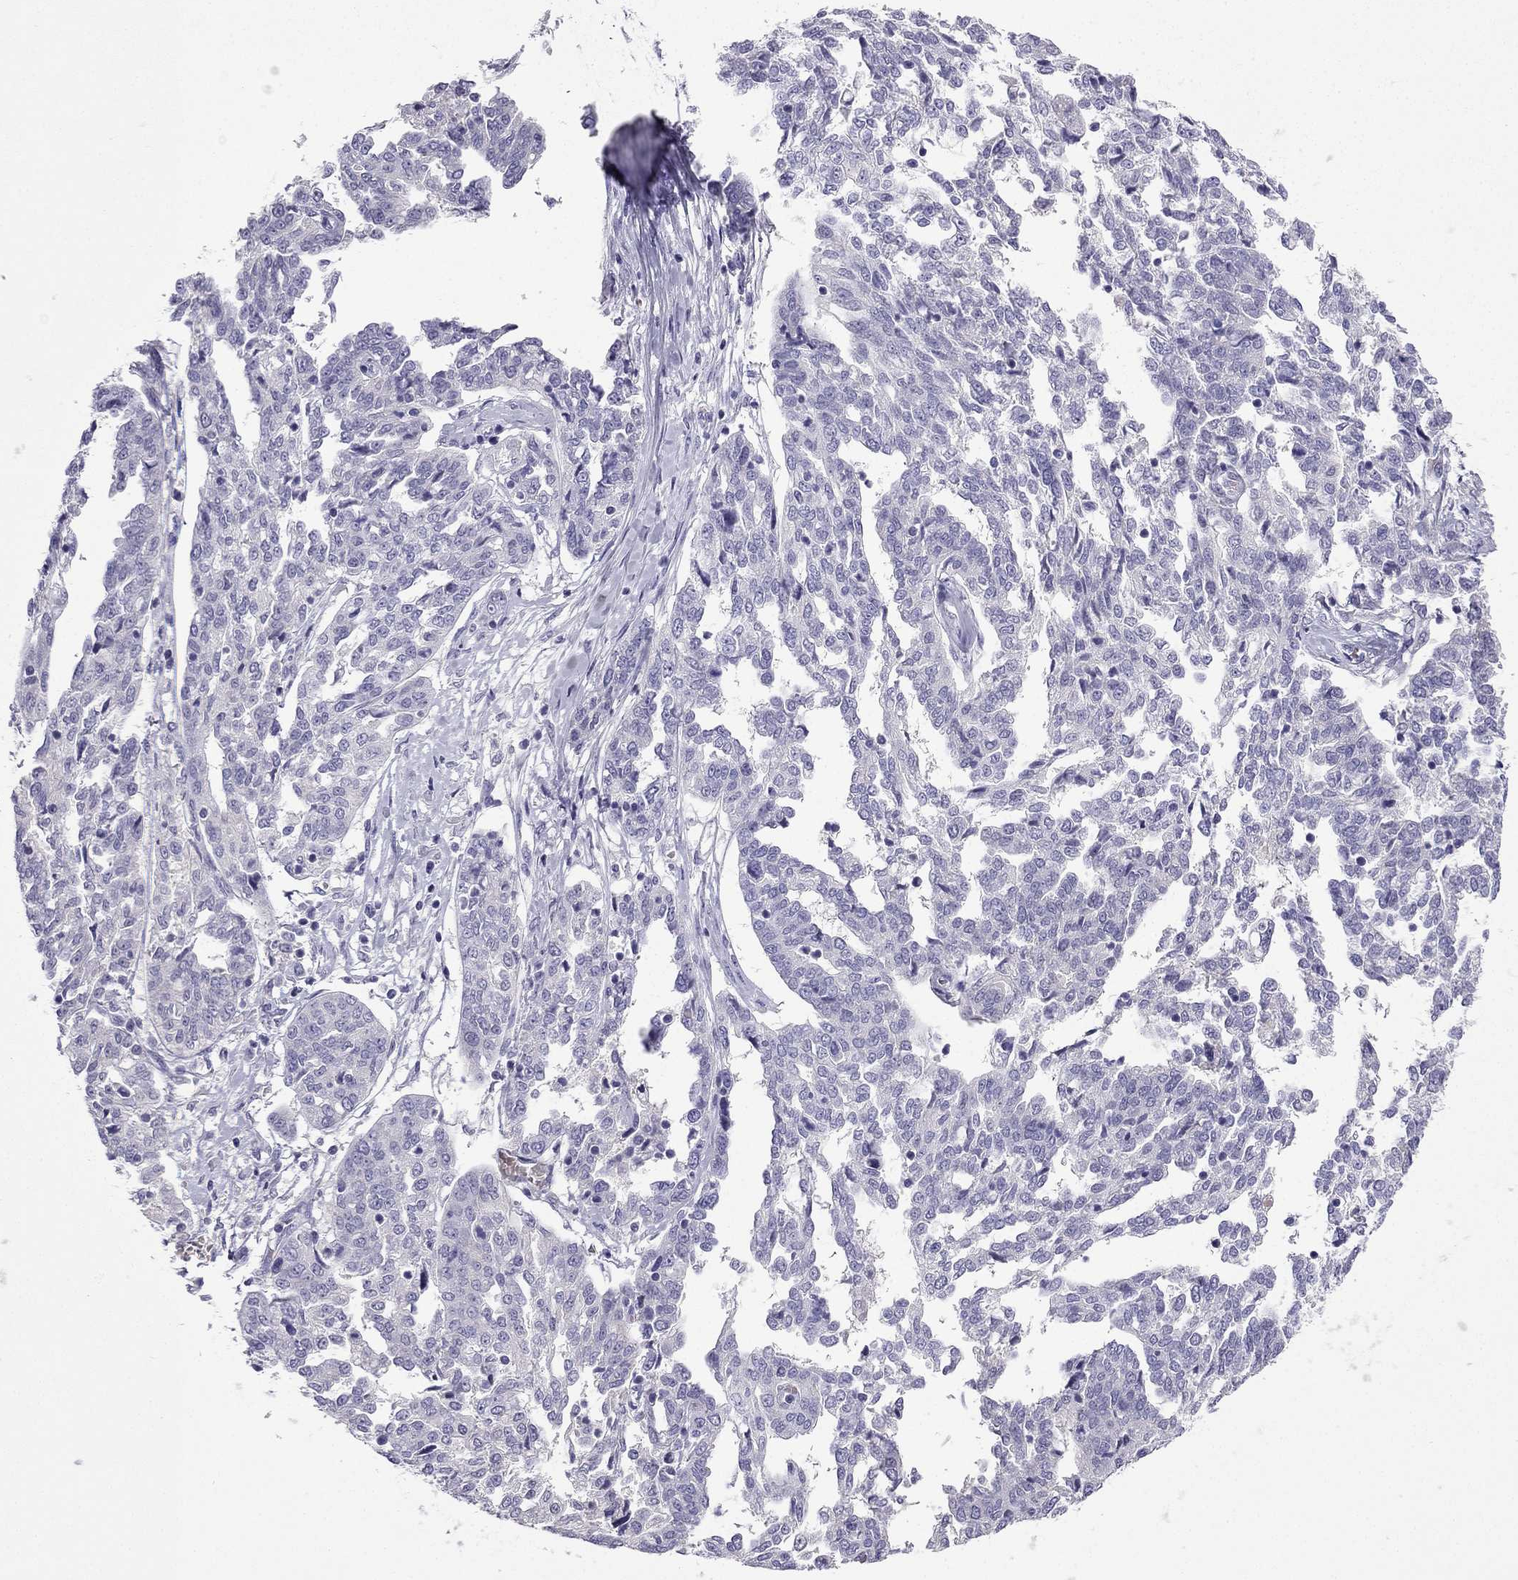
{"staining": {"intensity": "negative", "quantity": "none", "location": "none"}, "tissue": "ovarian cancer", "cell_type": "Tumor cells", "image_type": "cancer", "snomed": [{"axis": "morphology", "description": "Cystadenocarcinoma, serous, NOS"}, {"axis": "topography", "description": "Ovary"}], "caption": "This is an immunohistochemistry (IHC) micrograph of ovarian cancer. There is no expression in tumor cells.", "gene": "NPTX1", "patient": {"sex": "female", "age": 67}}